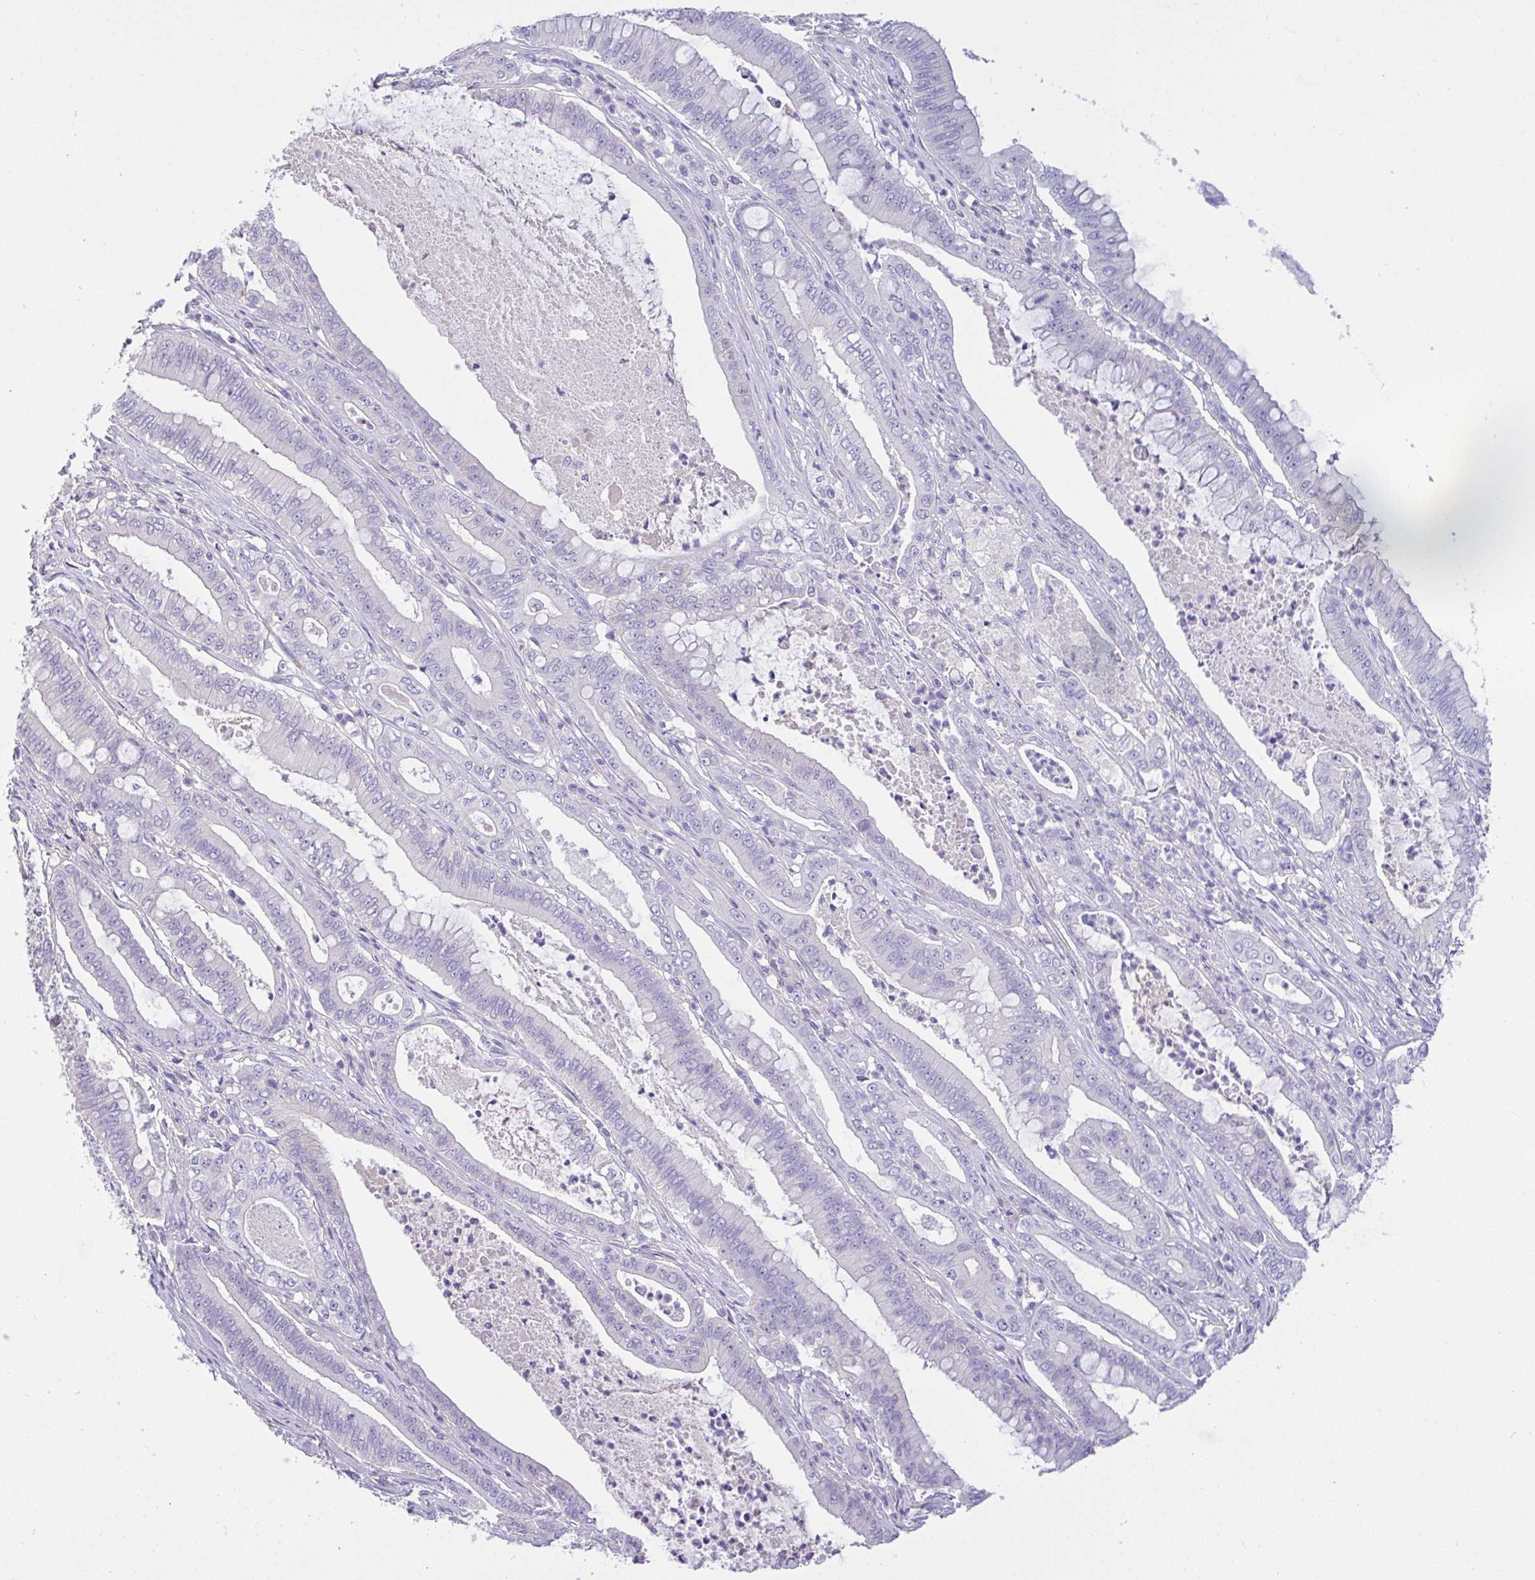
{"staining": {"intensity": "negative", "quantity": "none", "location": "none"}, "tissue": "pancreatic cancer", "cell_type": "Tumor cells", "image_type": "cancer", "snomed": [{"axis": "morphology", "description": "Adenocarcinoma, NOS"}, {"axis": "topography", "description": "Pancreas"}], "caption": "This is a micrograph of IHC staining of adenocarcinoma (pancreatic), which shows no positivity in tumor cells.", "gene": "CA10", "patient": {"sex": "male", "age": 71}}